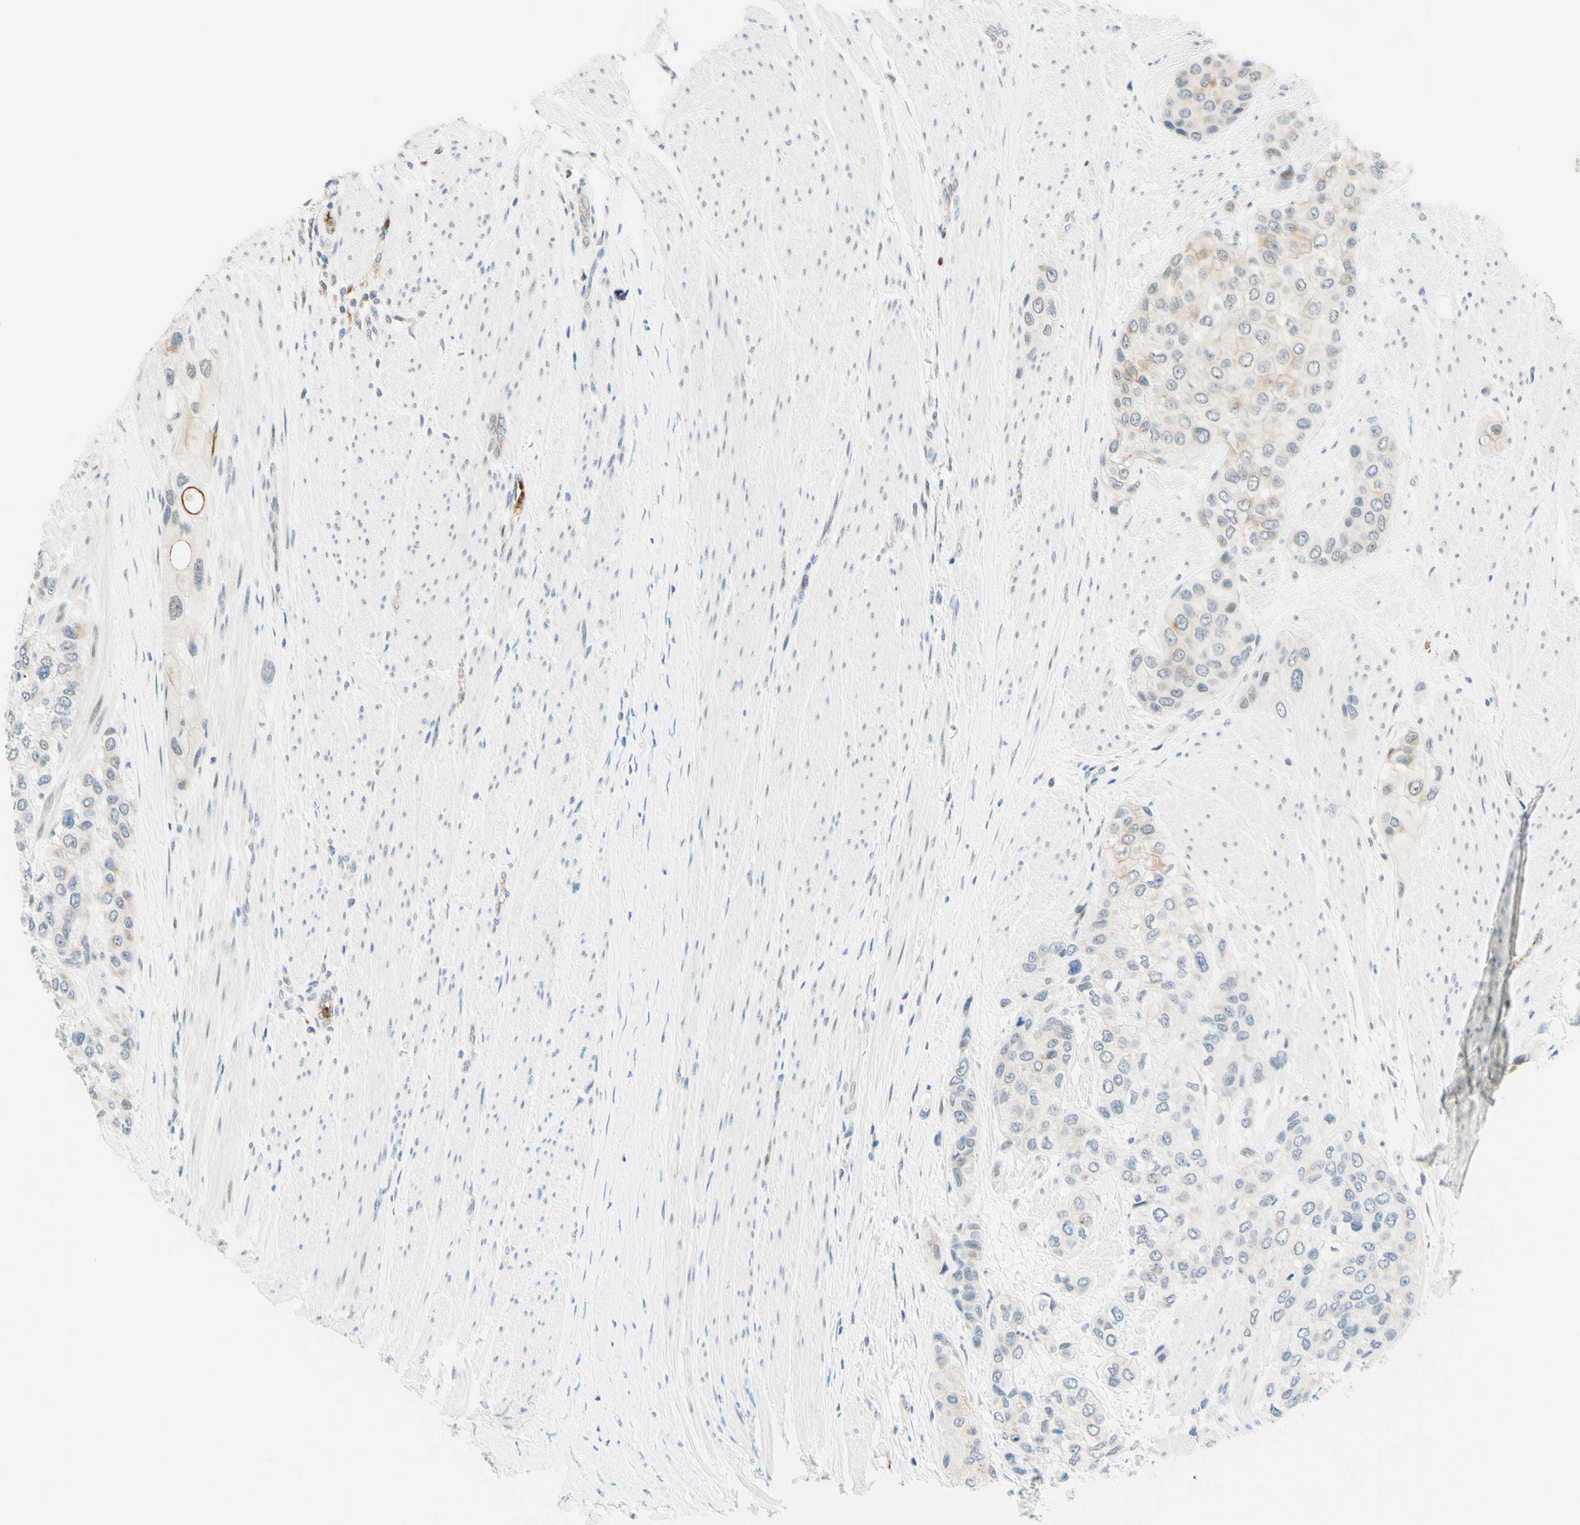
{"staining": {"intensity": "weak", "quantity": "<25%", "location": "cytoplasmic/membranous"}, "tissue": "urothelial cancer", "cell_type": "Tumor cells", "image_type": "cancer", "snomed": [{"axis": "morphology", "description": "Urothelial carcinoma, High grade"}, {"axis": "topography", "description": "Urinary bladder"}], "caption": "Tumor cells are negative for brown protein staining in urothelial cancer.", "gene": "TREM2", "patient": {"sex": "female", "age": 56}}